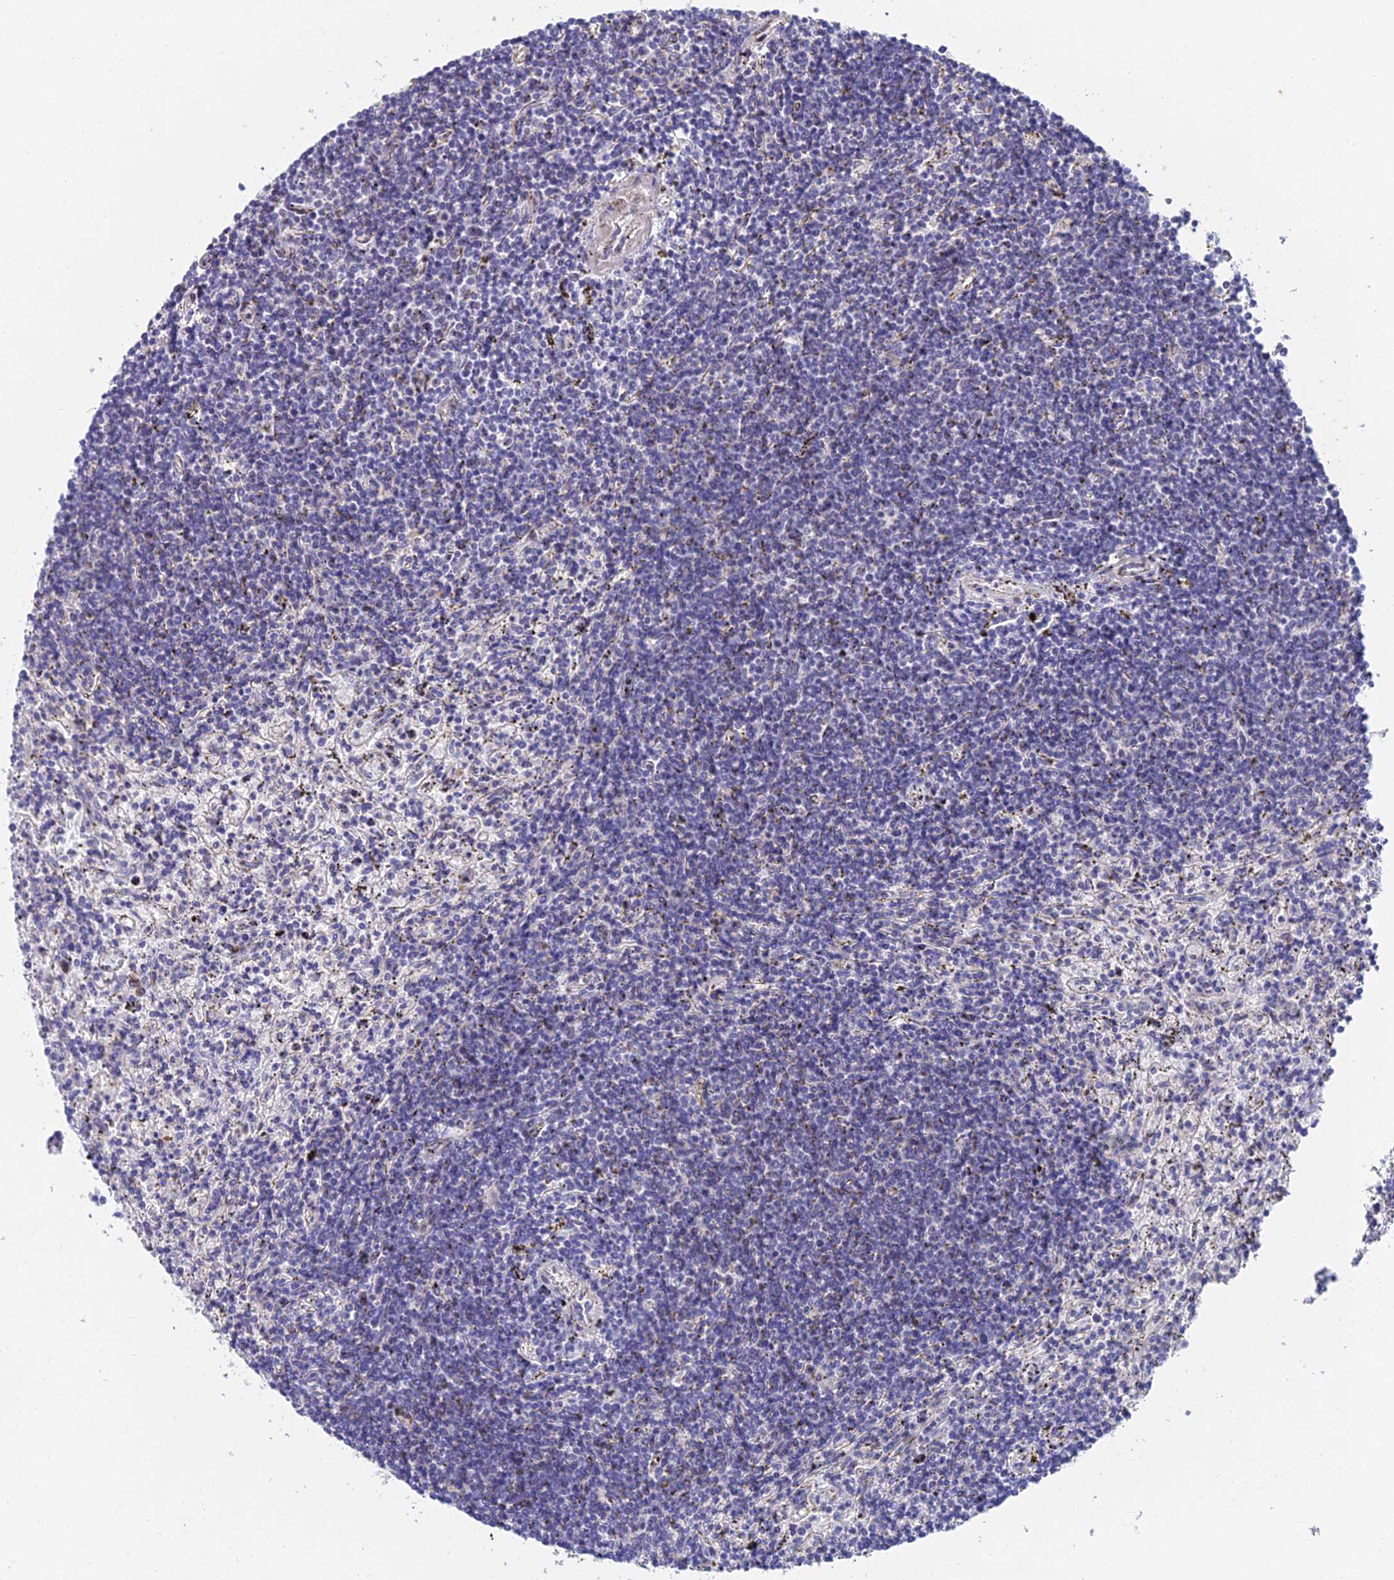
{"staining": {"intensity": "negative", "quantity": "none", "location": "none"}, "tissue": "lymphoma", "cell_type": "Tumor cells", "image_type": "cancer", "snomed": [{"axis": "morphology", "description": "Malignant lymphoma, non-Hodgkin's type, Low grade"}, {"axis": "topography", "description": "Spleen"}], "caption": "There is no significant positivity in tumor cells of malignant lymphoma, non-Hodgkin's type (low-grade).", "gene": "TRIM24", "patient": {"sex": "male", "age": 76}}